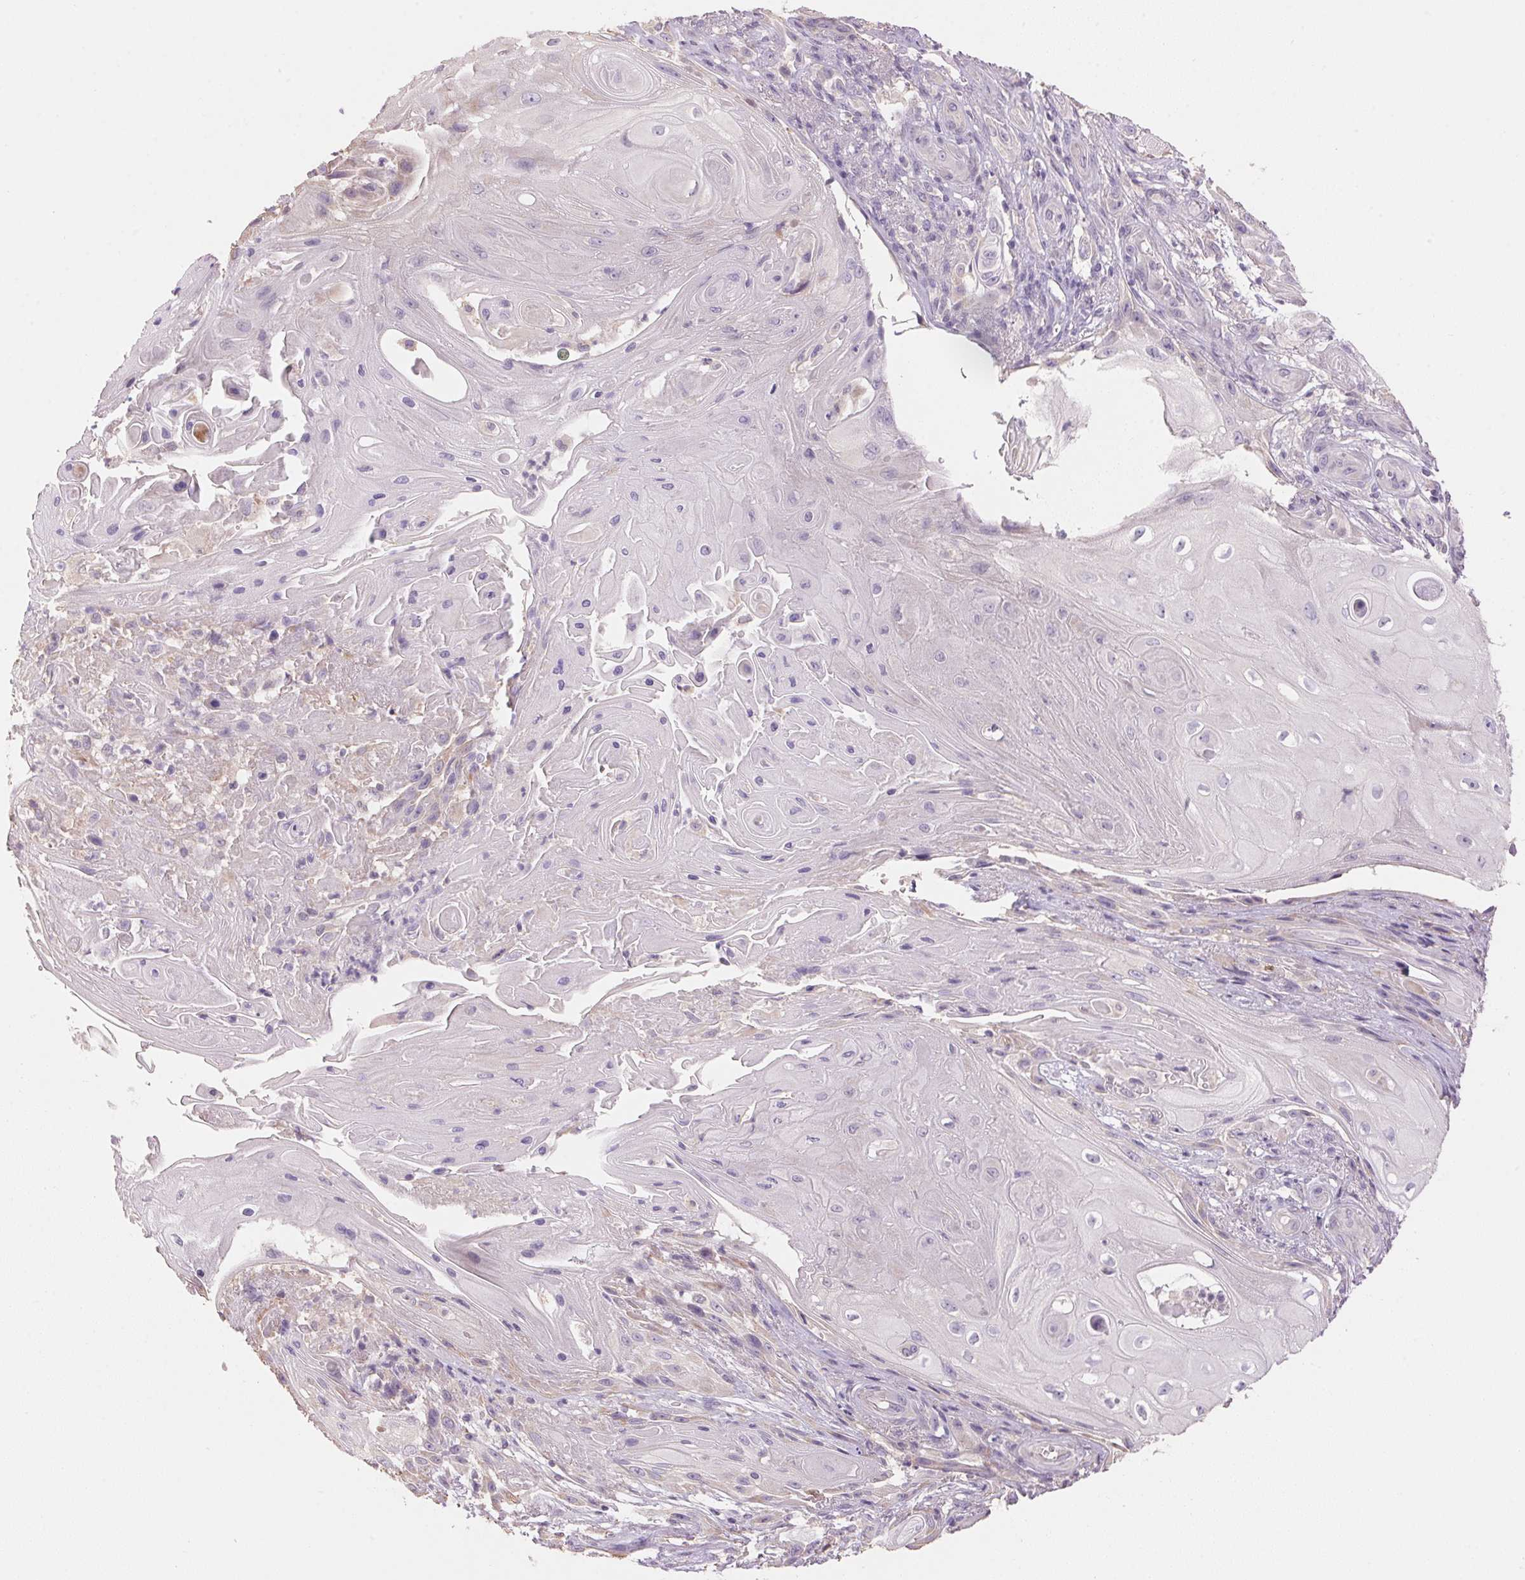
{"staining": {"intensity": "negative", "quantity": "none", "location": "none"}, "tissue": "skin cancer", "cell_type": "Tumor cells", "image_type": "cancer", "snomed": [{"axis": "morphology", "description": "Squamous cell carcinoma, NOS"}, {"axis": "topography", "description": "Skin"}], "caption": "Immunohistochemical staining of squamous cell carcinoma (skin) shows no significant expression in tumor cells. (DAB (3,3'-diaminobenzidine) immunohistochemistry (IHC) visualized using brightfield microscopy, high magnification).", "gene": "LYZL6", "patient": {"sex": "male", "age": 62}}